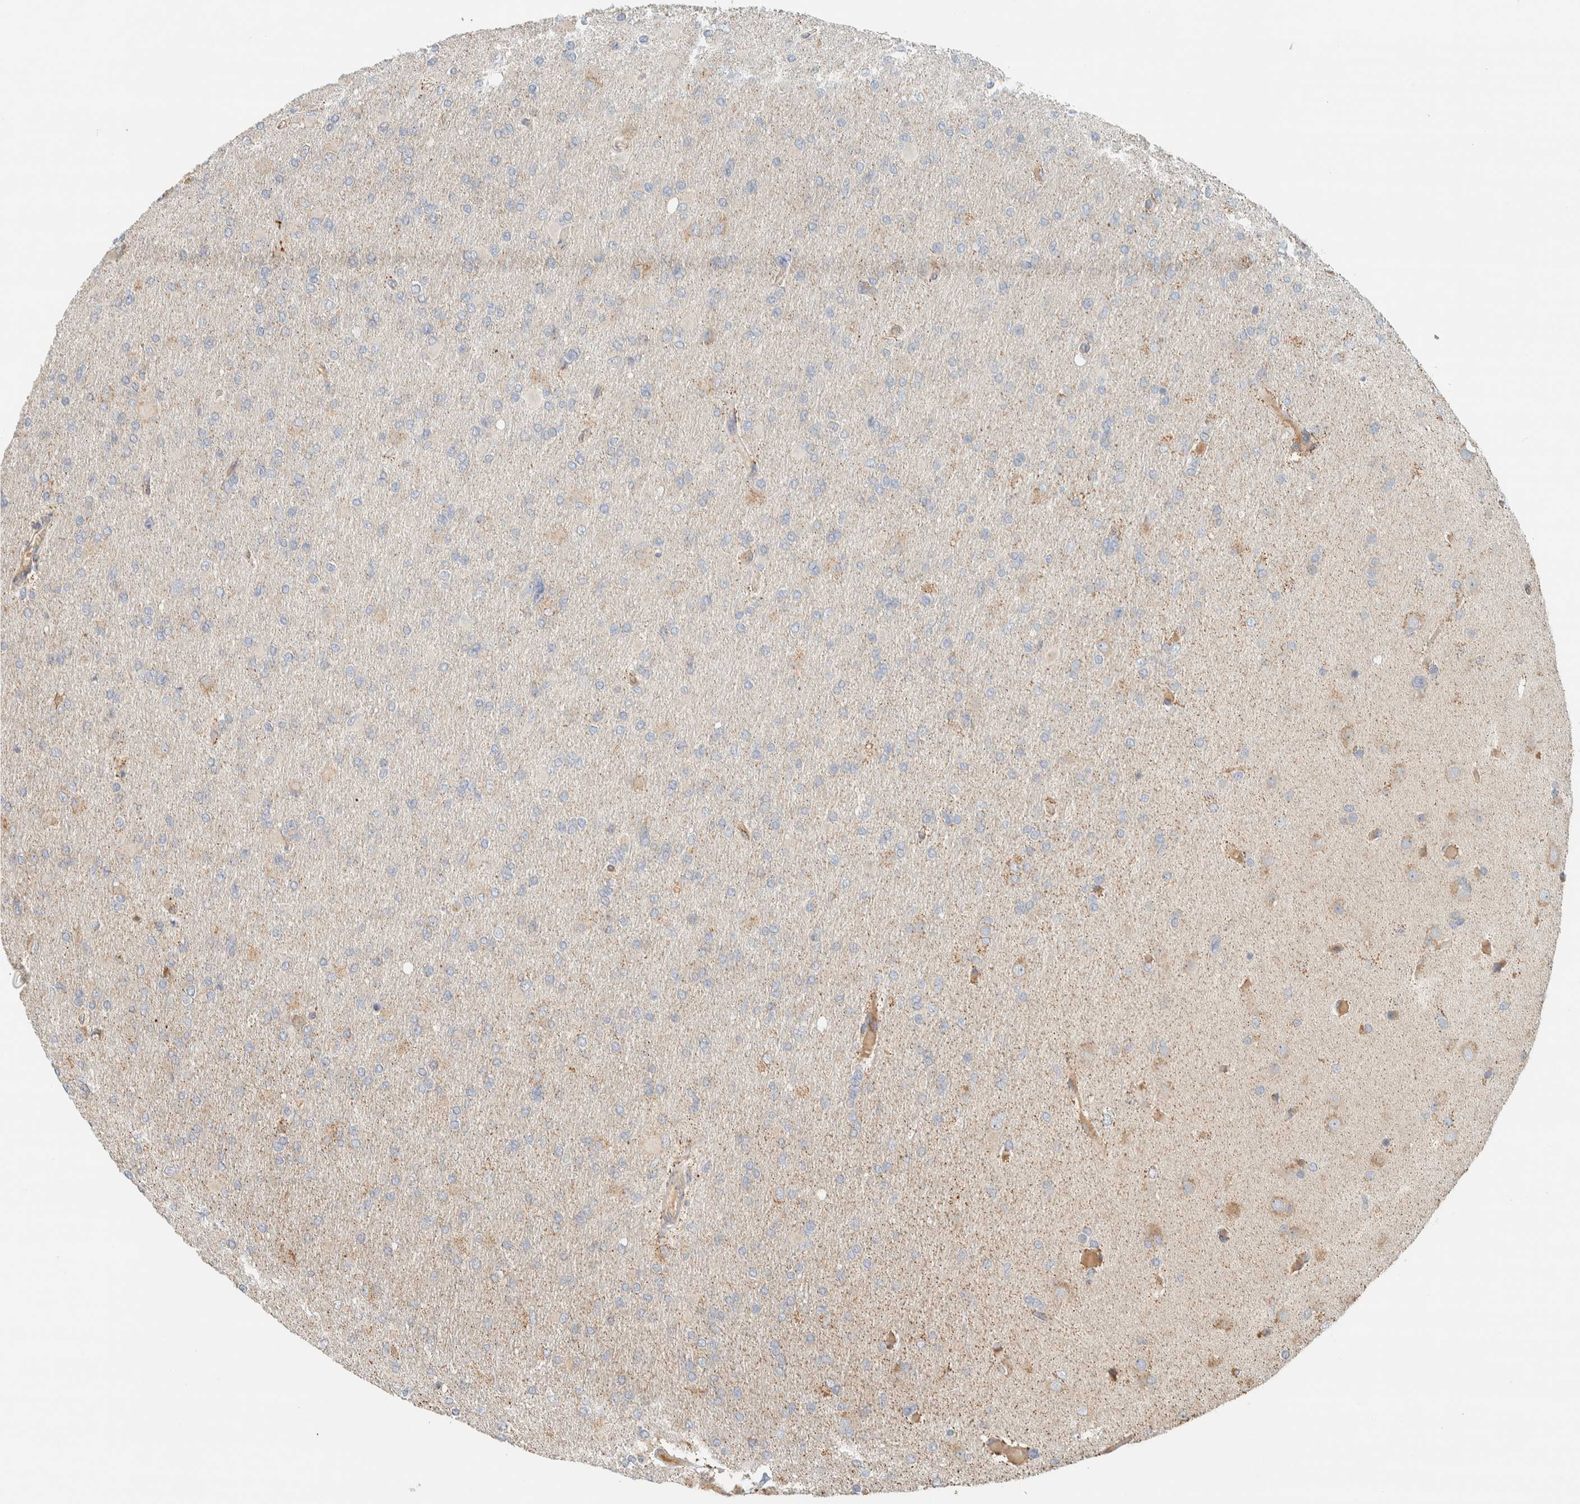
{"staining": {"intensity": "weak", "quantity": "<25%", "location": "cytoplasmic/membranous"}, "tissue": "glioma", "cell_type": "Tumor cells", "image_type": "cancer", "snomed": [{"axis": "morphology", "description": "Glioma, malignant, High grade"}, {"axis": "topography", "description": "Cerebral cortex"}], "caption": "This histopathology image is of malignant high-grade glioma stained with immunohistochemistry (IHC) to label a protein in brown with the nuclei are counter-stained blue. There is no staining in tumor cells.", "gene": "RAB11FIP1", "patient": {"sex": "female", "age": 36}}